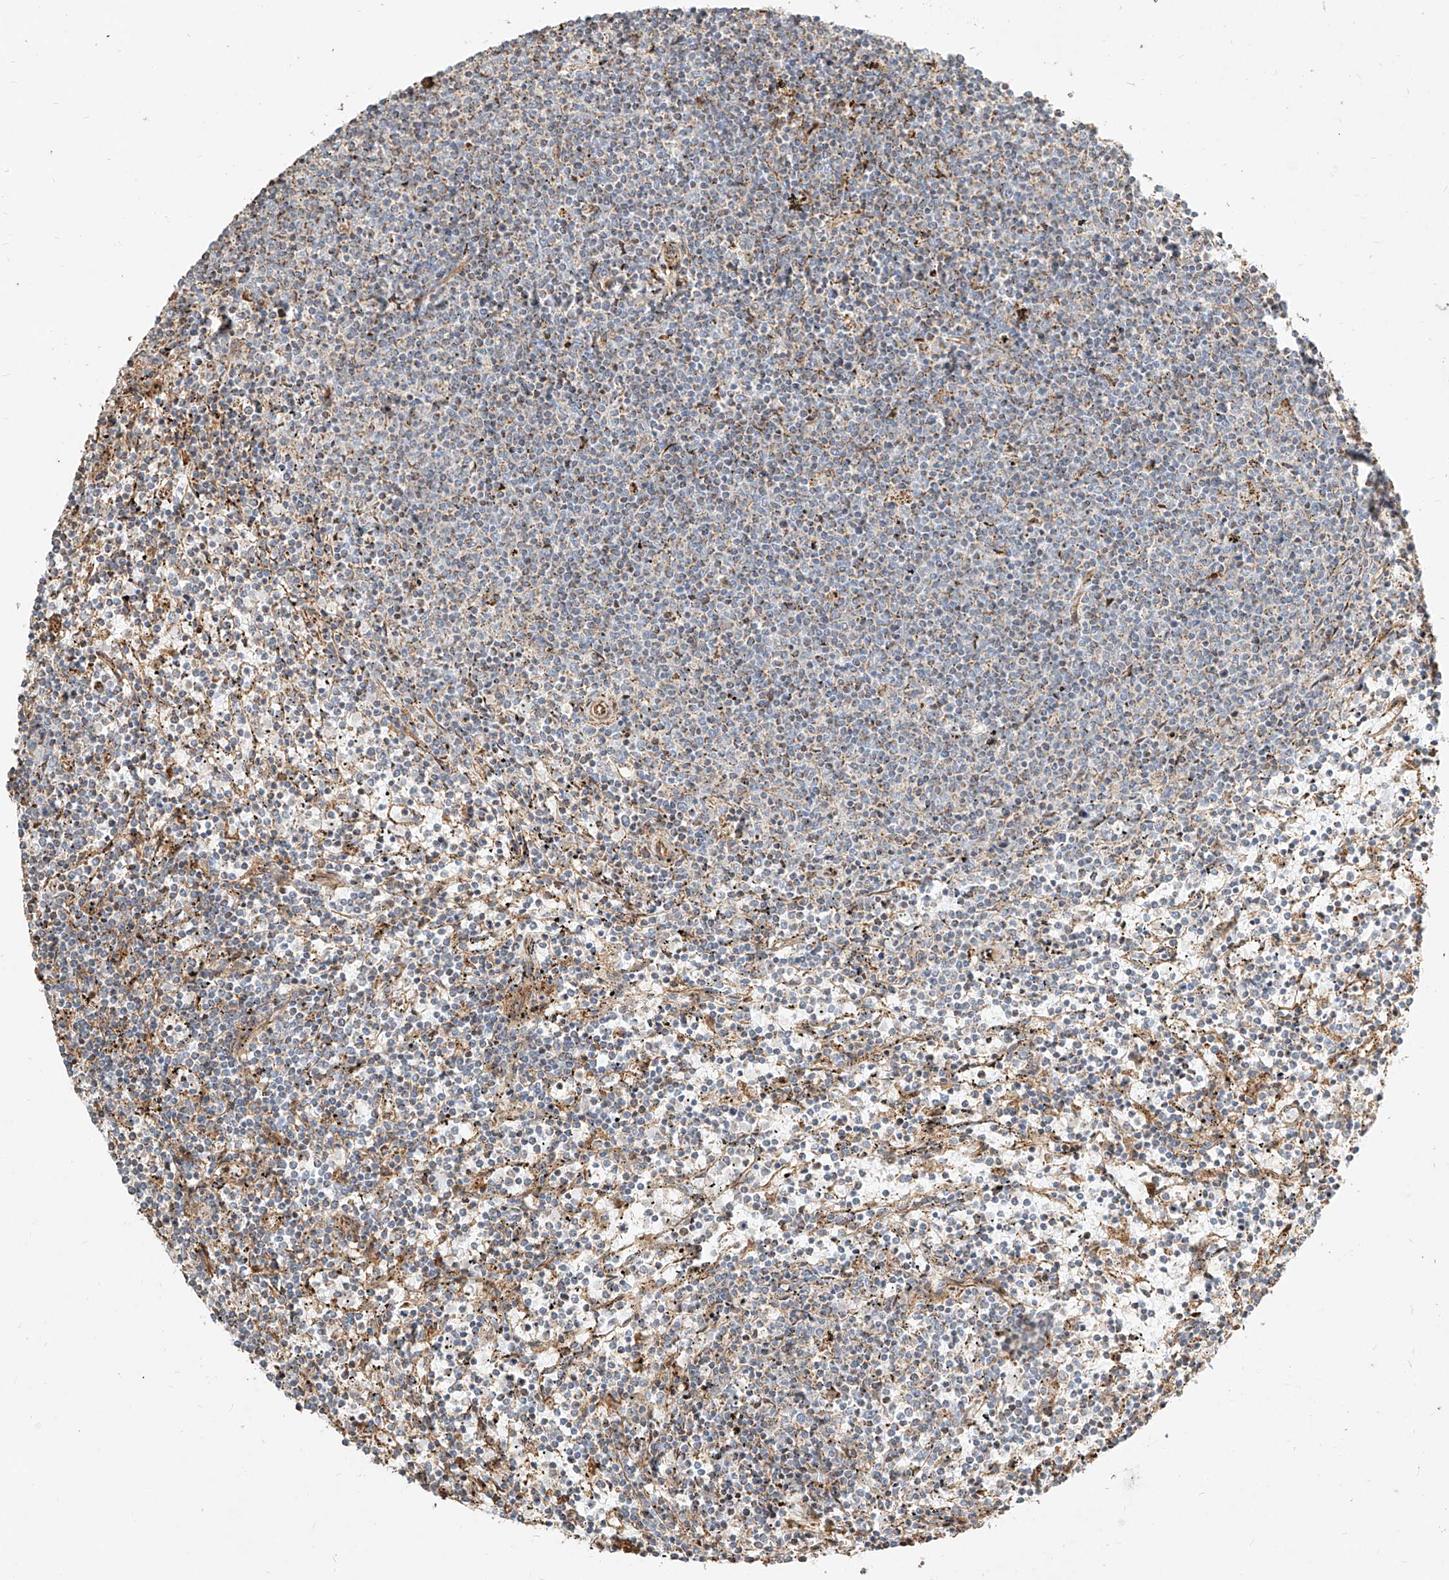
{"staining": {"intensity": "negative", "quantity": "none", "location": "none"}, "tissue": "lymphoma", "cell_type": "Tumor cells", "image_type": "cancer", "snomed": [{"axis": "morphology", "description": "Malignant lymphoma, non-Hodgkin's type, Low grade"}, {"axis": "topography", "description": "Spleen"}], "caption": "Lymphoma stained for a protein using immunohistochemistry demonstrates no positivity tumor cells.", "gene": "MTX2", "patient": {"sex": "female", "age": 50}}